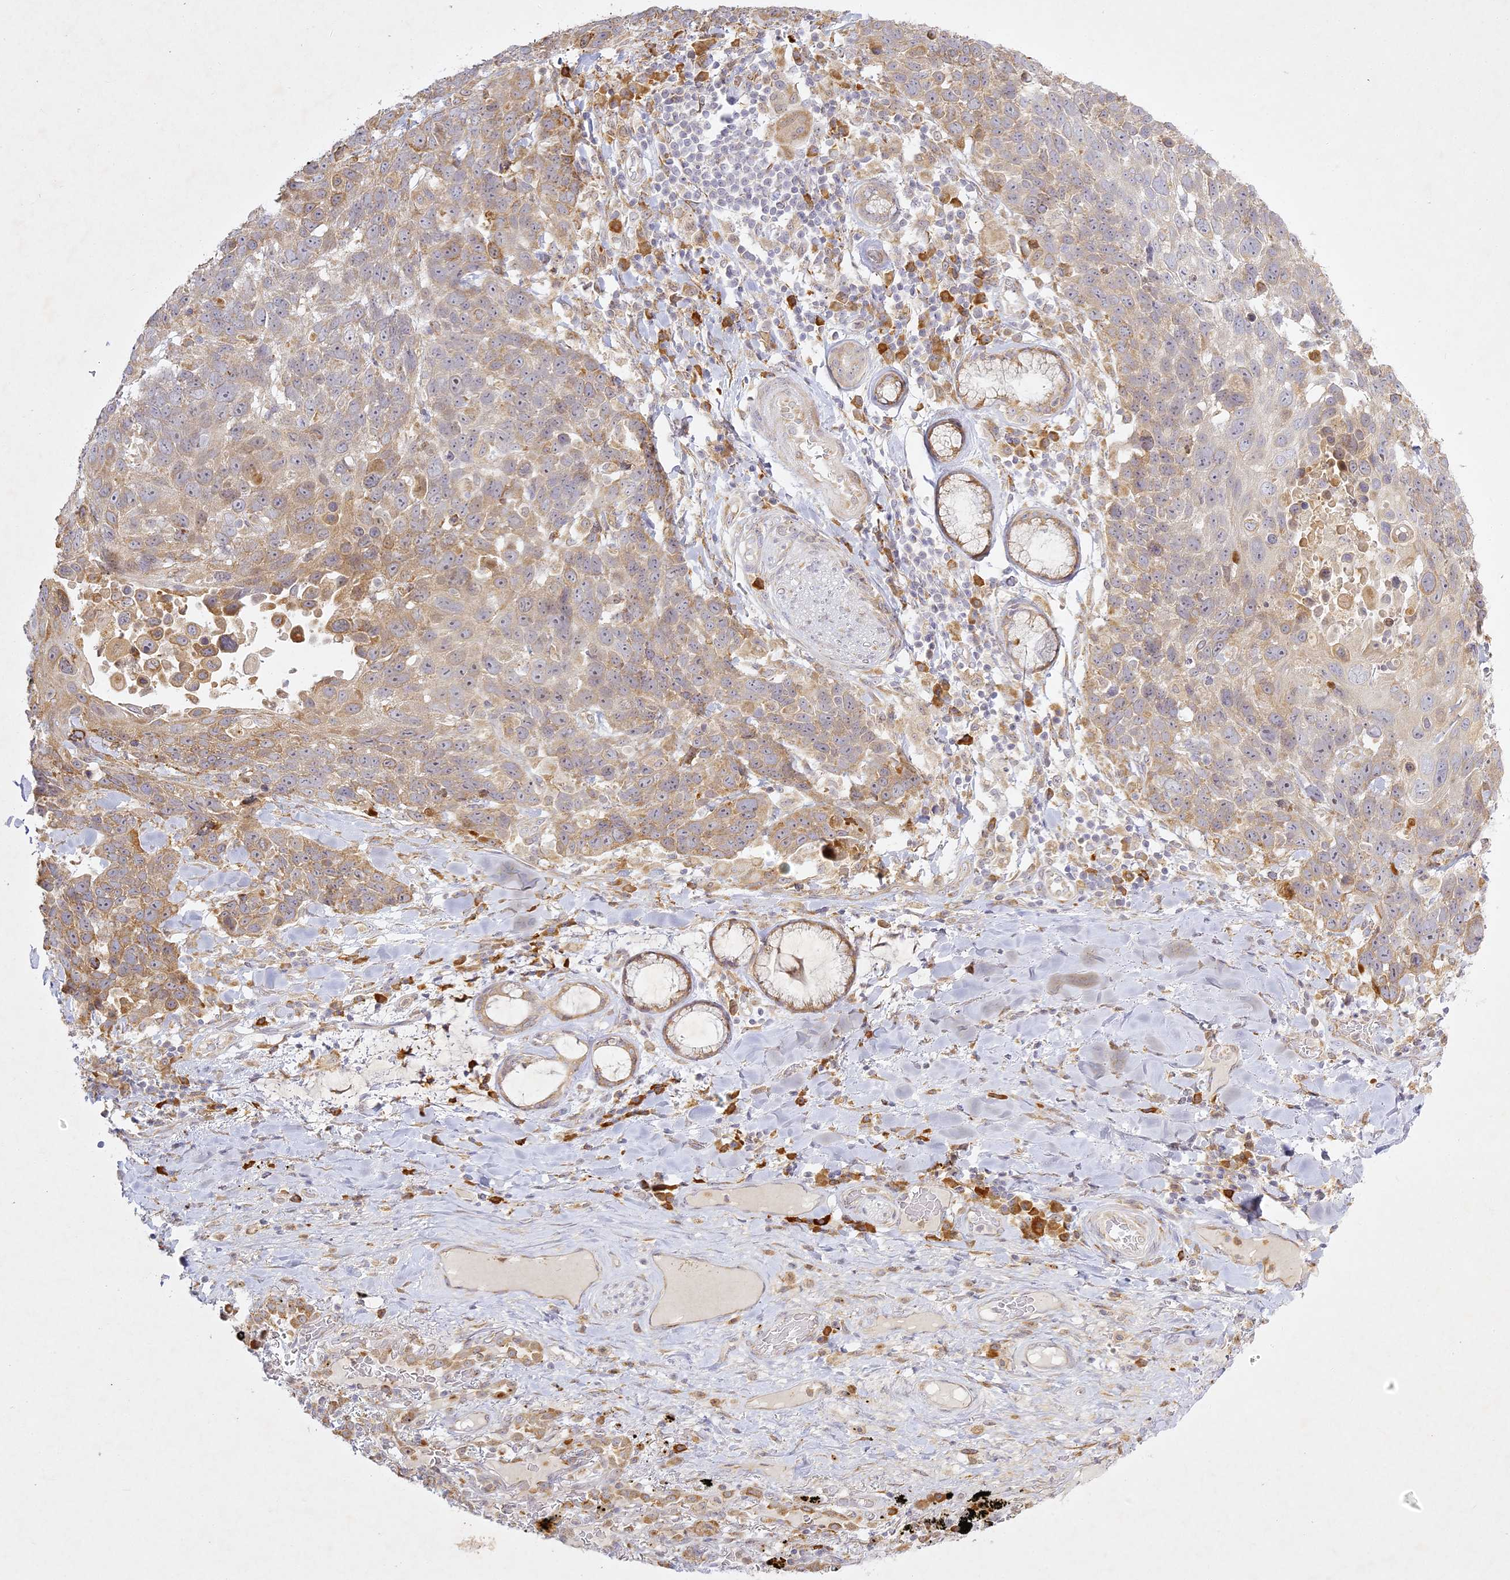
{"staining": {"intensity": "moderate", "quantity": "<25%", "location": "cytoplasmic/membranous"}, "tissue": "lung cancer", "cell_type": "Tumor cells", "image_type": "cancer", "snomed": [{"axis": "morphology", "description": "Squamous cell carcinoma, NOS"}, {"axis": "topography", "description": "Lung"}], "caption": "A brown stain highlights moderate cytoplasmic/membranous expression of a protein in human squamous cell carcinoma (lung) tumor cells. The protein of interest is stained brown, and the nuclei are stained in blue (DAB IHC with brightfield microscopy, high magnification).", "gene": "SLC30A5", "patient": {"sex": "male", "age": 66}}